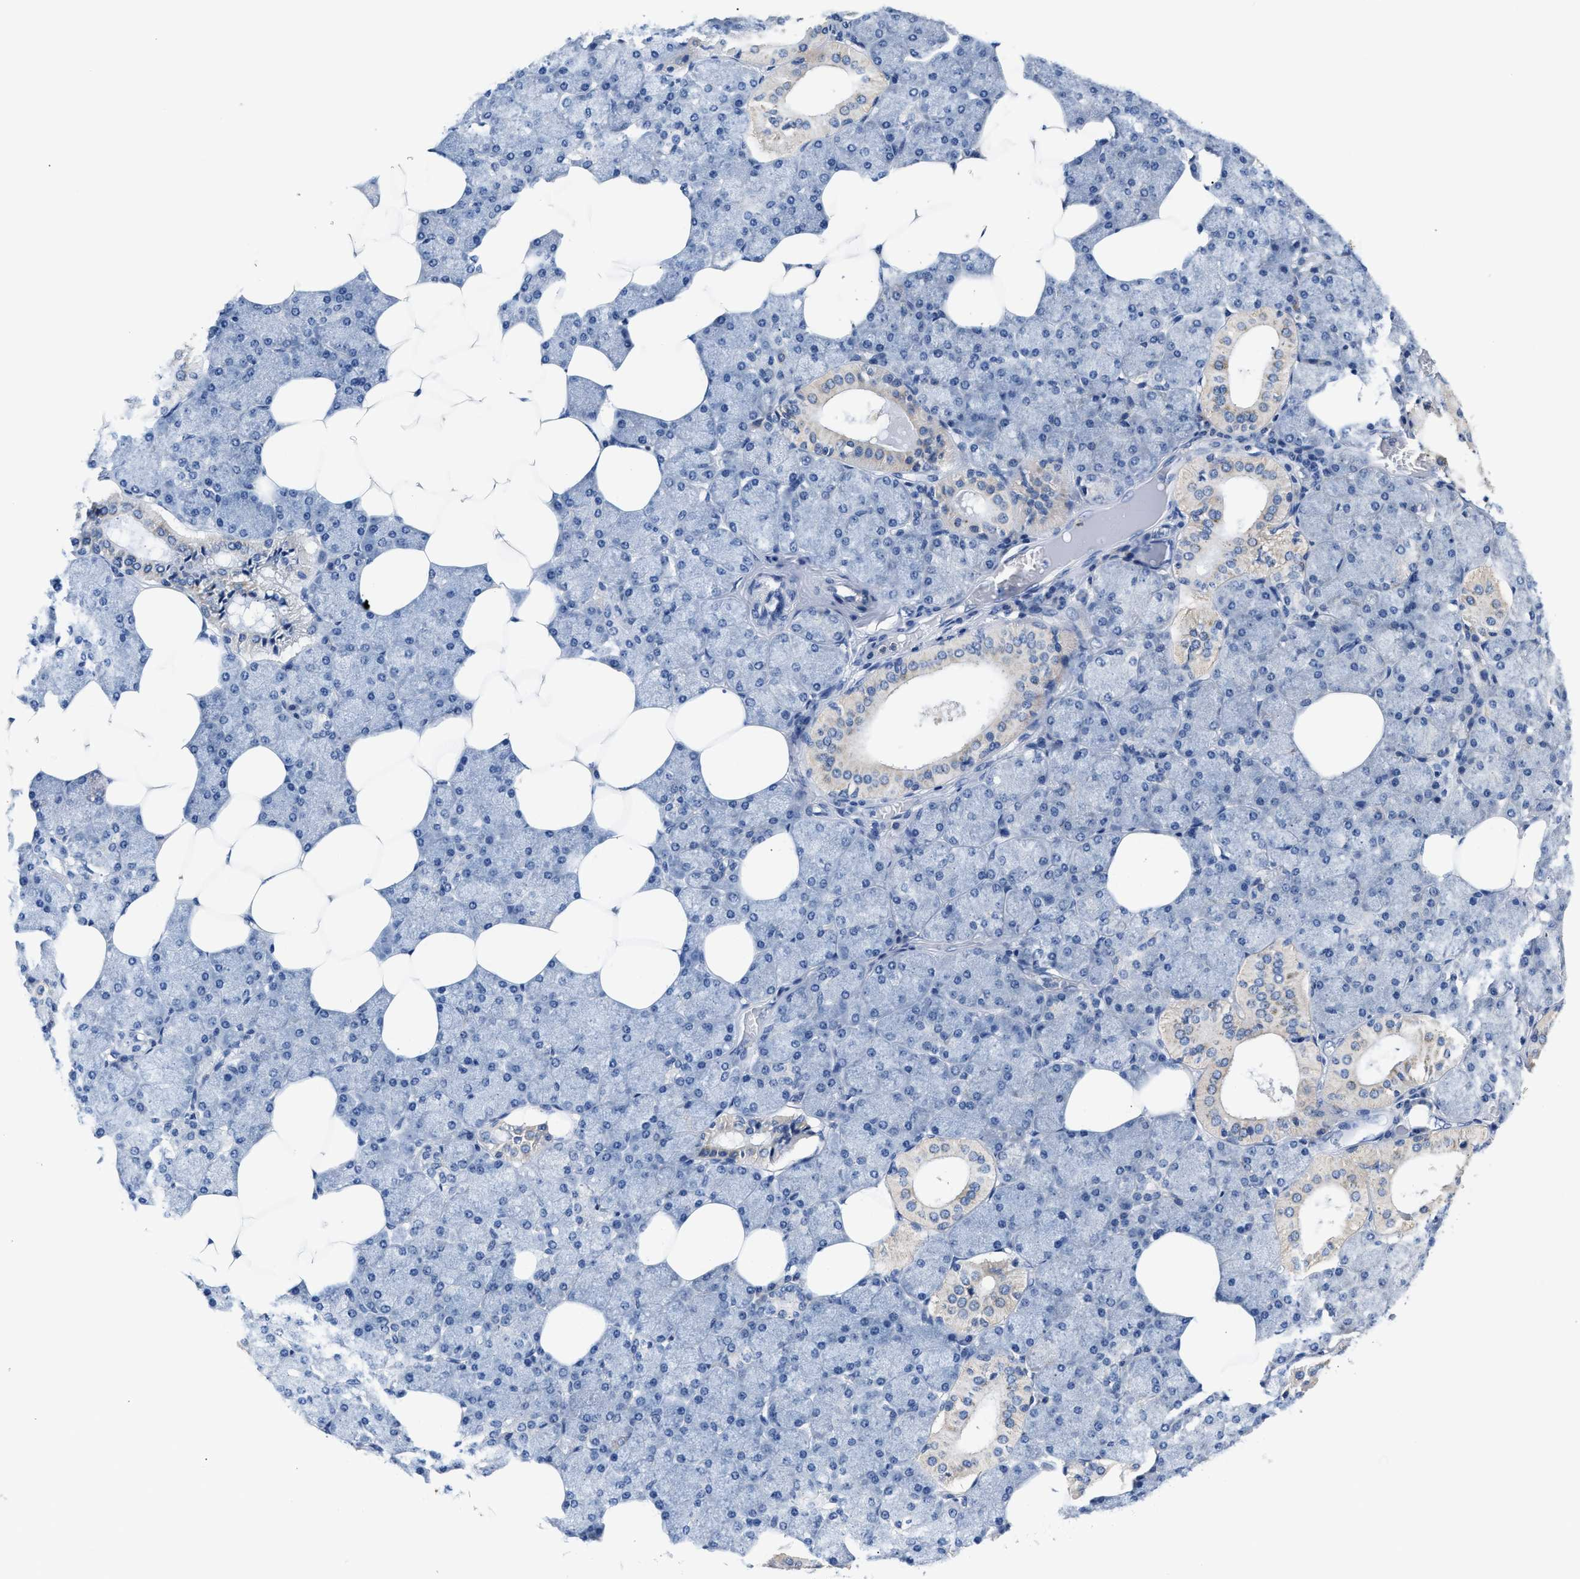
{"staining": {"intensity": "moderate", "quantity": "<25%", "location": "cytoplasmic/membranous"}, "tissue": "salivary gland", "cell_type": "Glandular cells", "image_type": "normal", "snomed": [{"axis": "morphology", "description": "Normal tissue, NOS"}, {"axis": "topography", "description": "Salivary gland"}], "caption": "Immunohistochemistry of normal salivary gland displays low levels of moderate cytoplasmic/membranous expression in approximately <25% of glandular cells. (DAB (3,3'-diaminobenzidine) = brown stain, brightfield microscopy at high magnification).", "gene": "FAM185A", "patient": {"sex": "male", "age": 62}}